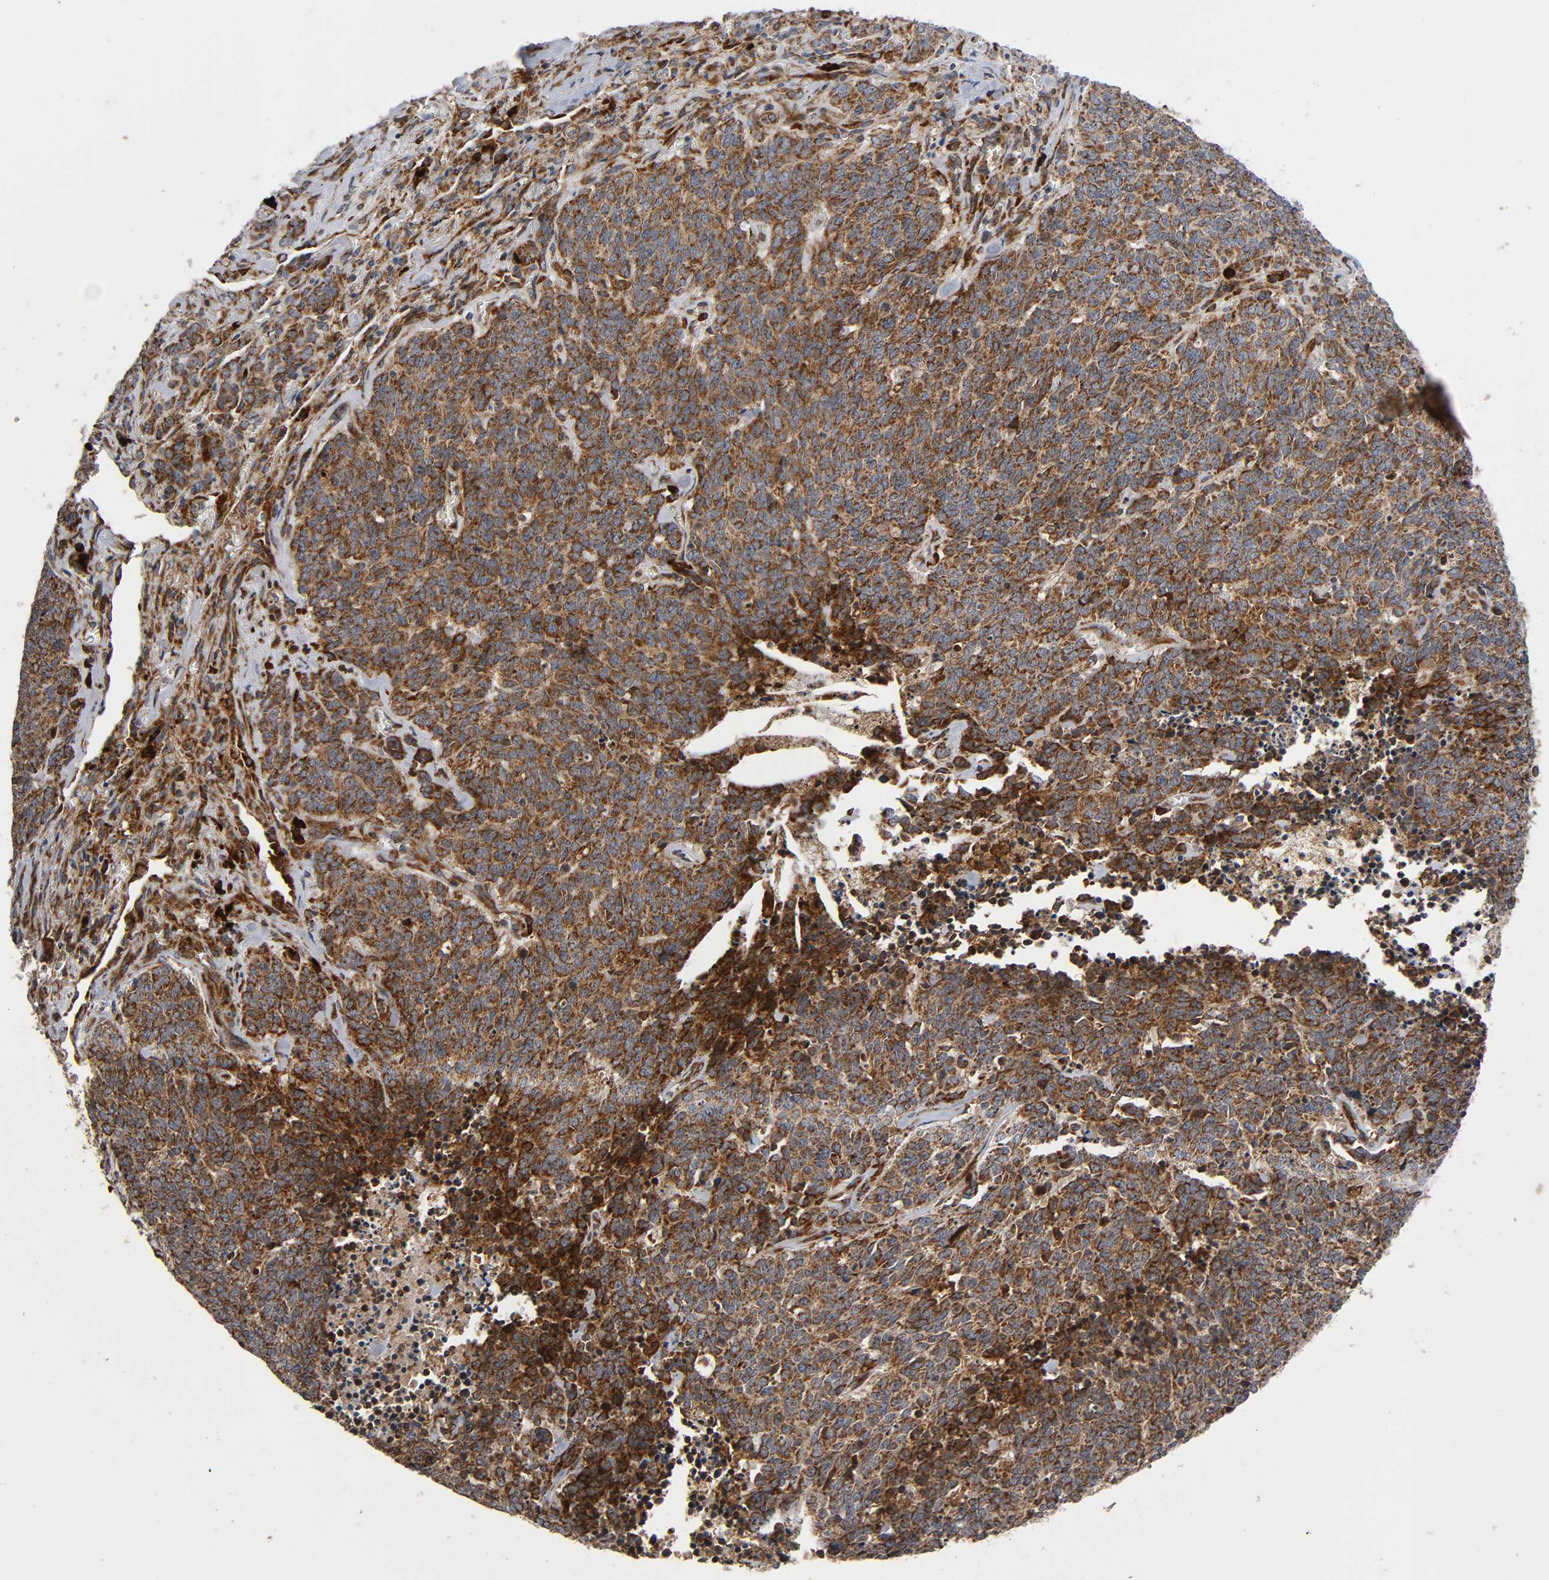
{"staining": {"intensity": "strong", "quantity": "25%-75%", "location": "cytoplasmic/membranous"}, "tissue": "lung cancer", "cell_type": "Tumor cells", "image_type": "cancer", "snomed": [{"axis": "morphology", "description": "Neoplasm, malignant, NOS"}, {"axis": "topography", "description": "Lung"}], "caption": "Protein analysis of lung cancer (malignant neoplasm) tissue displays strong cytoplasmic/membranous expression in about 25%-75% of tumor cells. Using DAB (3,3'-diaminobenzidine) (brown) and hematoxylin (blue) stains, captured at high magnification using brightfield microscopy.", "gene": "MAP3K1", "patient": {"sex": "female", "age": 58}}